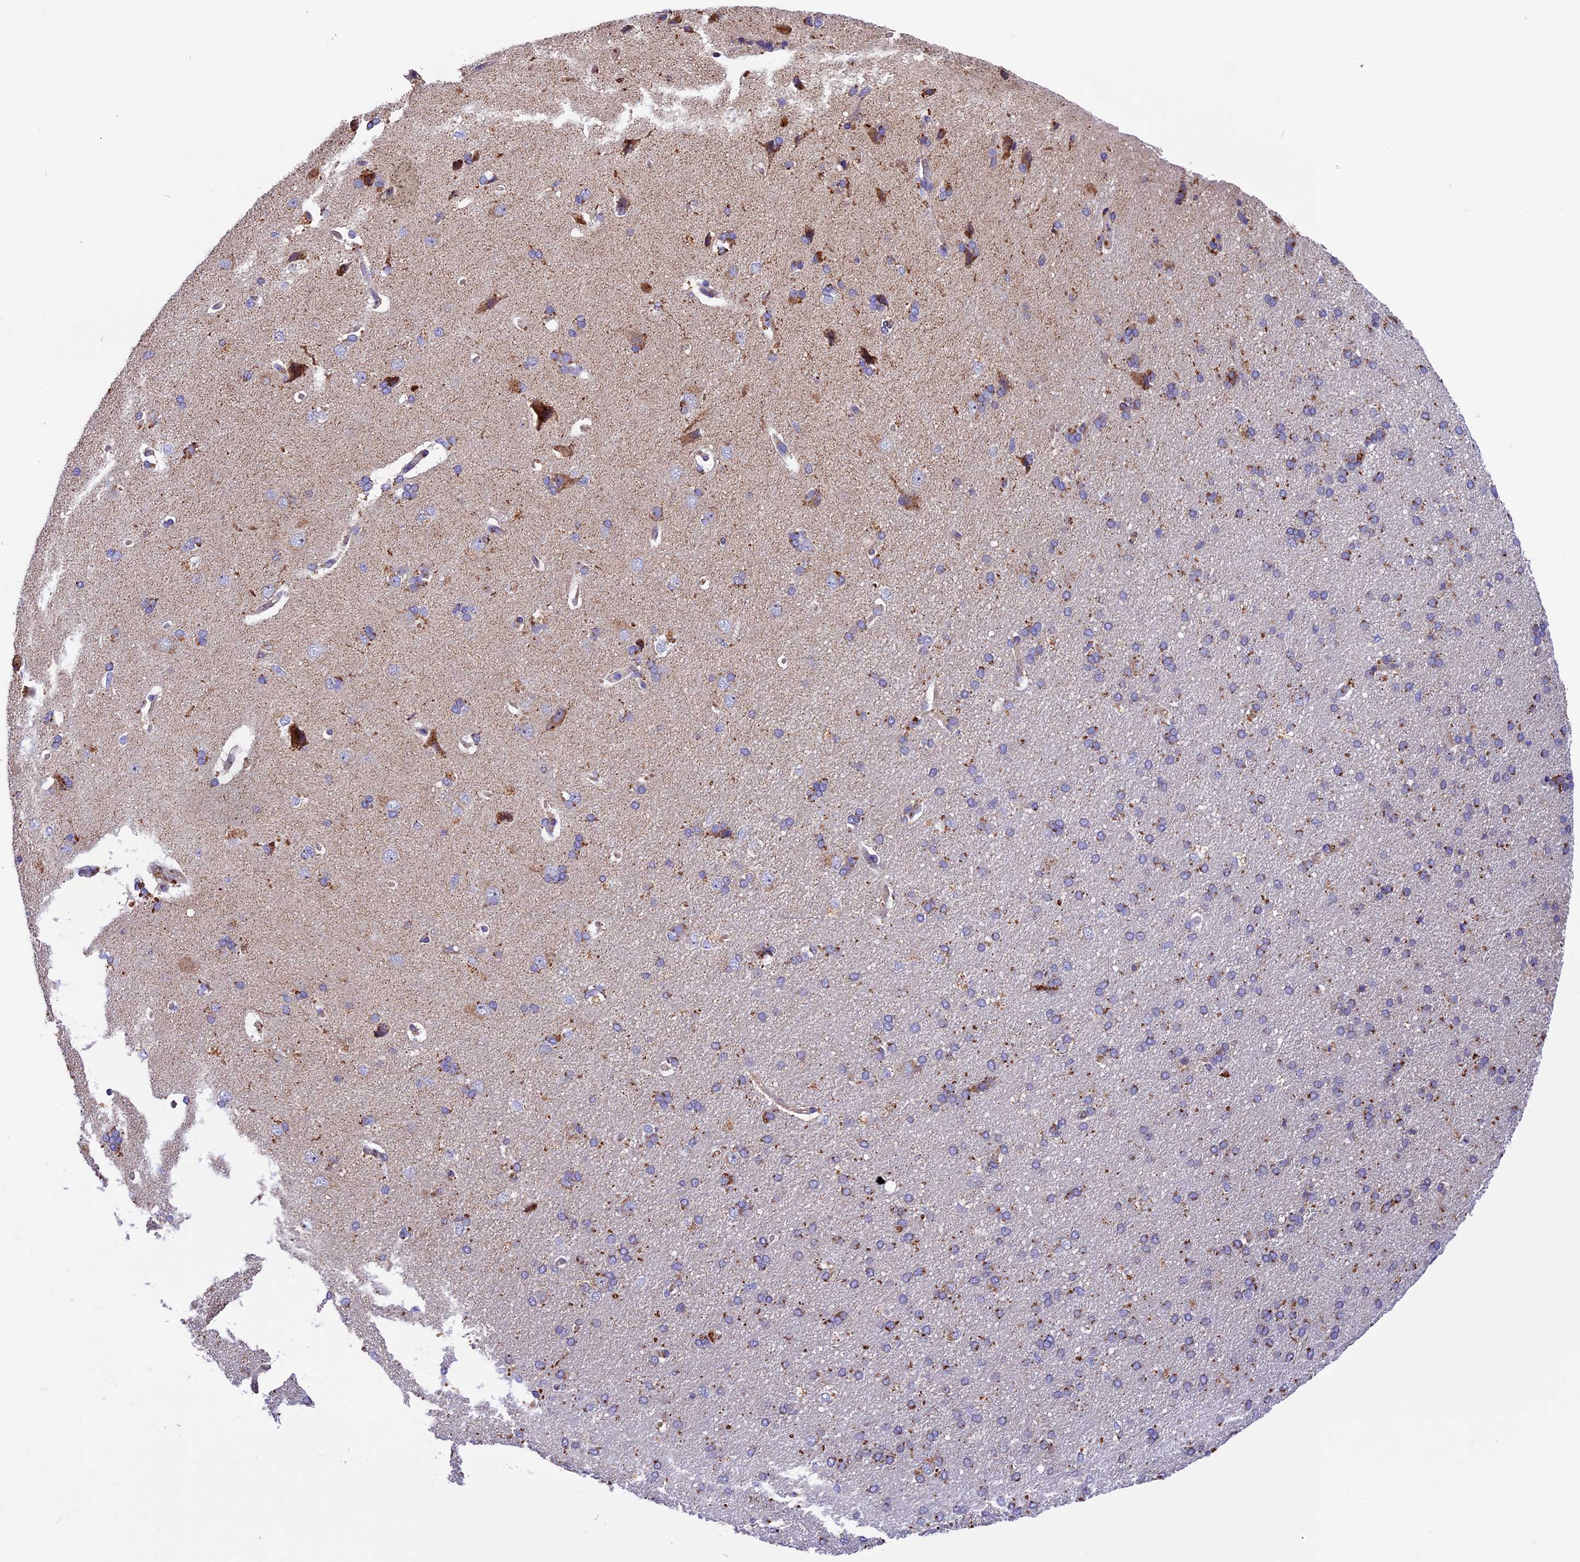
{"staining": {"intensity": "negative", "quantity": "none", "location": "none"}, "tissue": "cerebral cortex", "cell_type": "Endothelial cells", "image_type": "normal", "snomed": [{"axis": "morphology", "description": "Normal tissue, NOS"}, {"axis": "topography", "description": "Cerebral cortex"}], "caption": "IHC of unremarkable cerebral cortex displays no positivity in endothelial cells. (IHC, brightfield microscopy, high magnification).", "gene": "METTL22", "patient": {"sex": "male", "age": 62}}